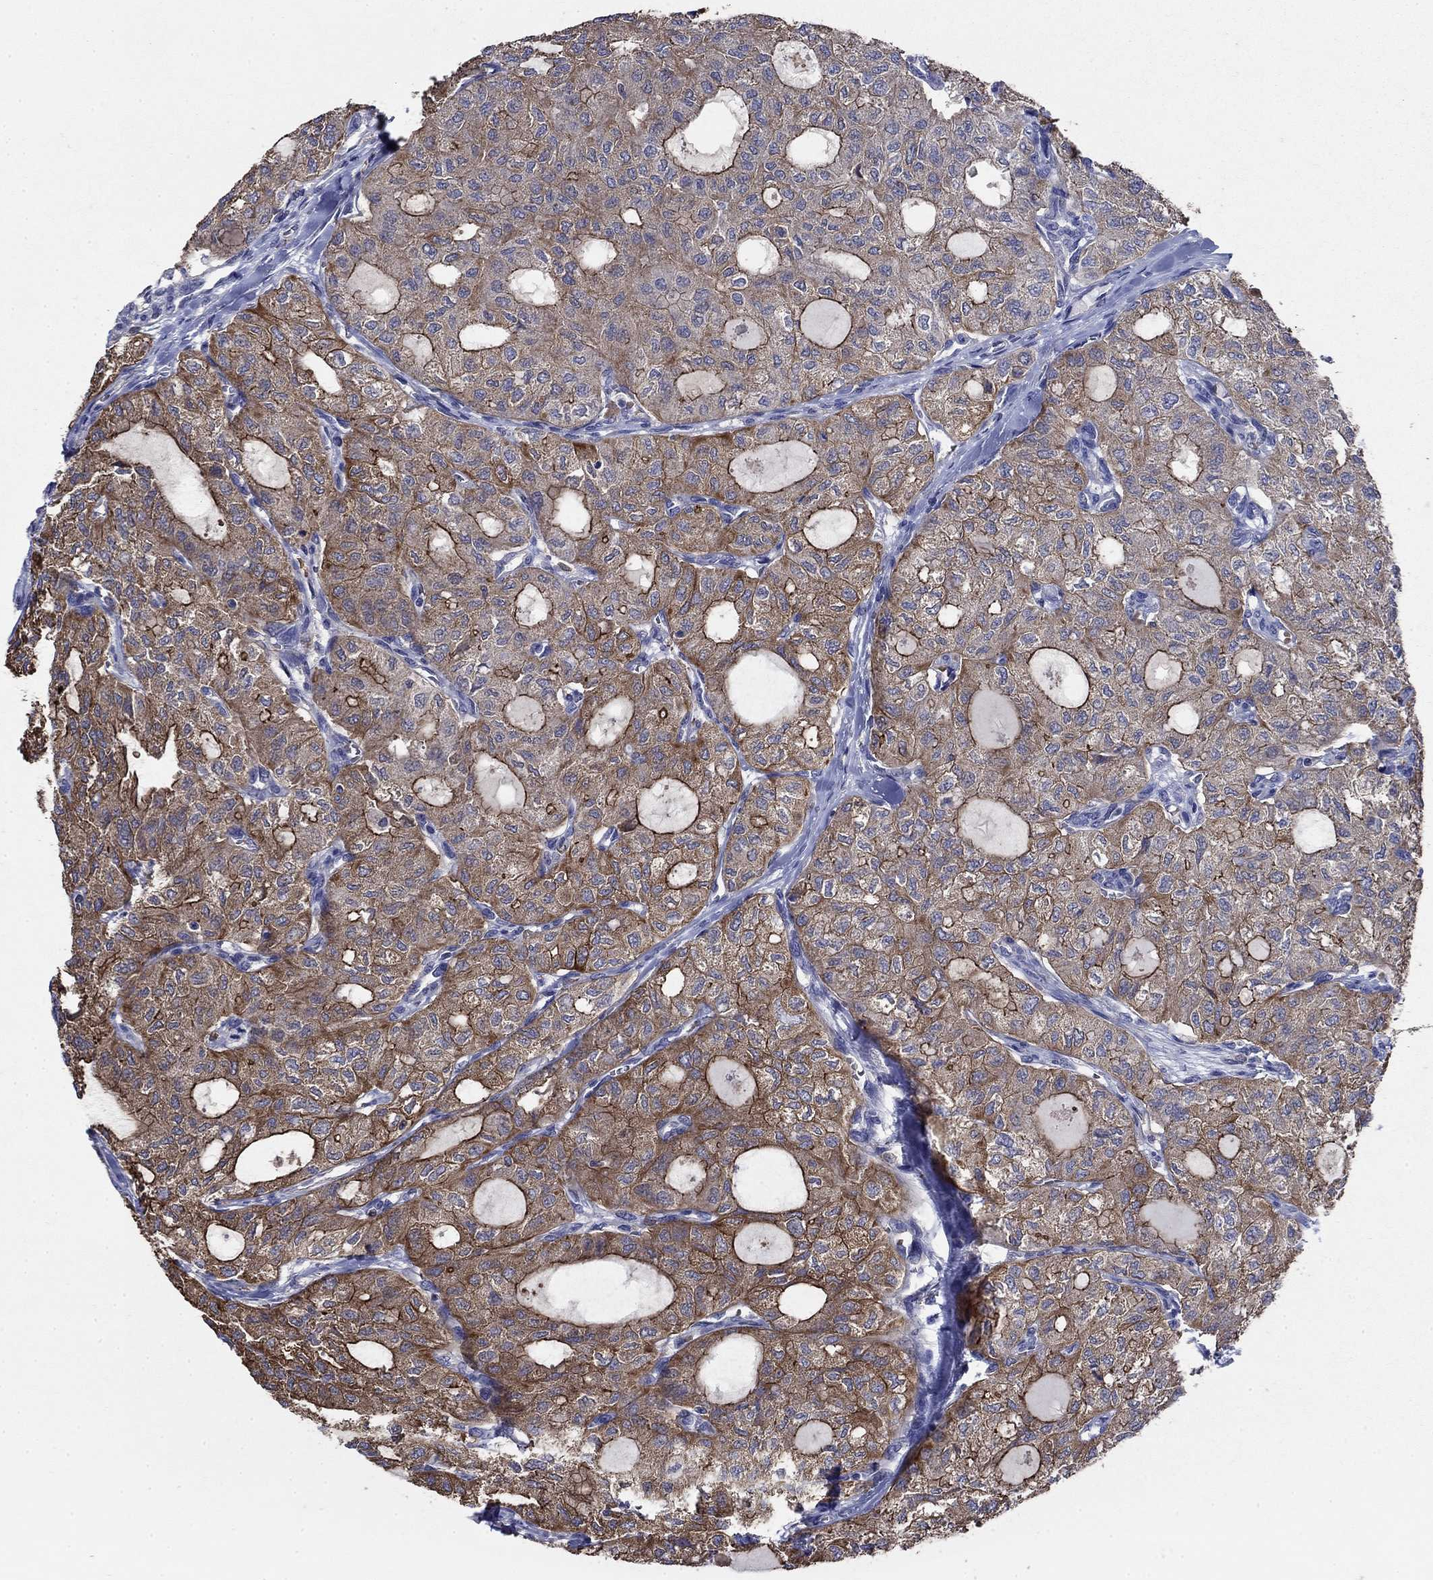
{"staining": {"intensity": "strong", "quantity": "<25%", "location": "cytoplasmic/membranous"}, "tissue": "thyroid cancer", "cell_type": "Tumor cells", "image_type": "cancer", "snomed": [{"axis": "morphology", "description": "Follicular adenoma carcinoma, NOS"}, {"axis": "topography", "description": "Thyroid gland"}], "caption": "DAB immunohistochemical staining of thyroid follicular adenoma carcinoma exhibits strong cytoplasmic/membranous protein staining in about <25% of tumor cells.", "gene": "FLNC", "patient": {"sex": "male", "age": 75}}